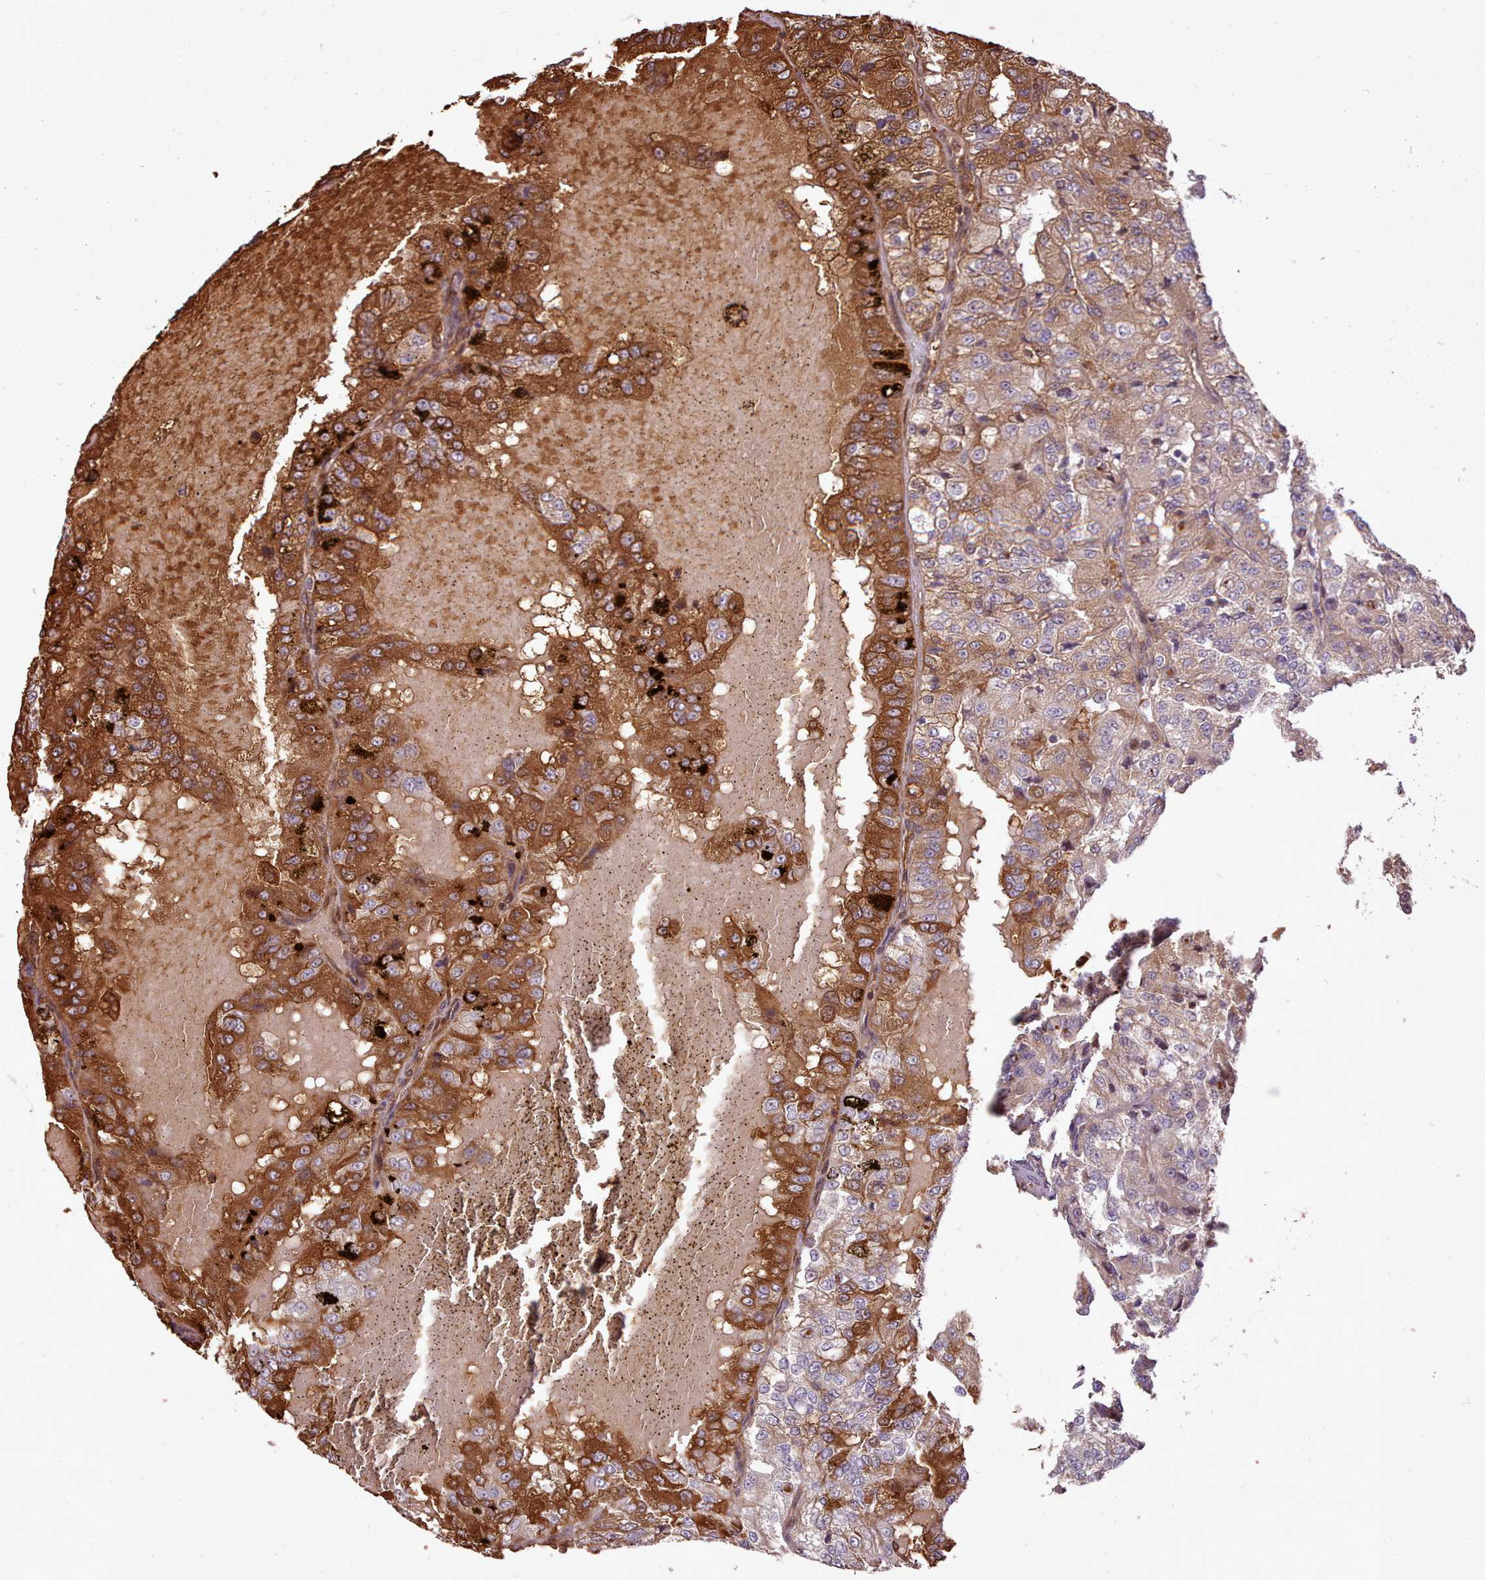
{"staining": {"intensity": "strong", "quantity": "25%-75%", "location": "cytoplasmic/membranous"}, "tissue": "renal cancer", "cell_type": "Tumor cells", "image_type": "cancer", "snomed": [{"axis": "morphology", "description": "Adenocarcinoma, NOS"}, {"axis": "topography", "description": "Kidney"}], "caption": "This is an image of immunohistochemistry (IHC) staining of adenocarcinoma (renal), which shows strong staining in the cytoplasmic/membranous of tumor cells.", "gene": "CABP1", "patient": {"sex": "female", "age": 63}}